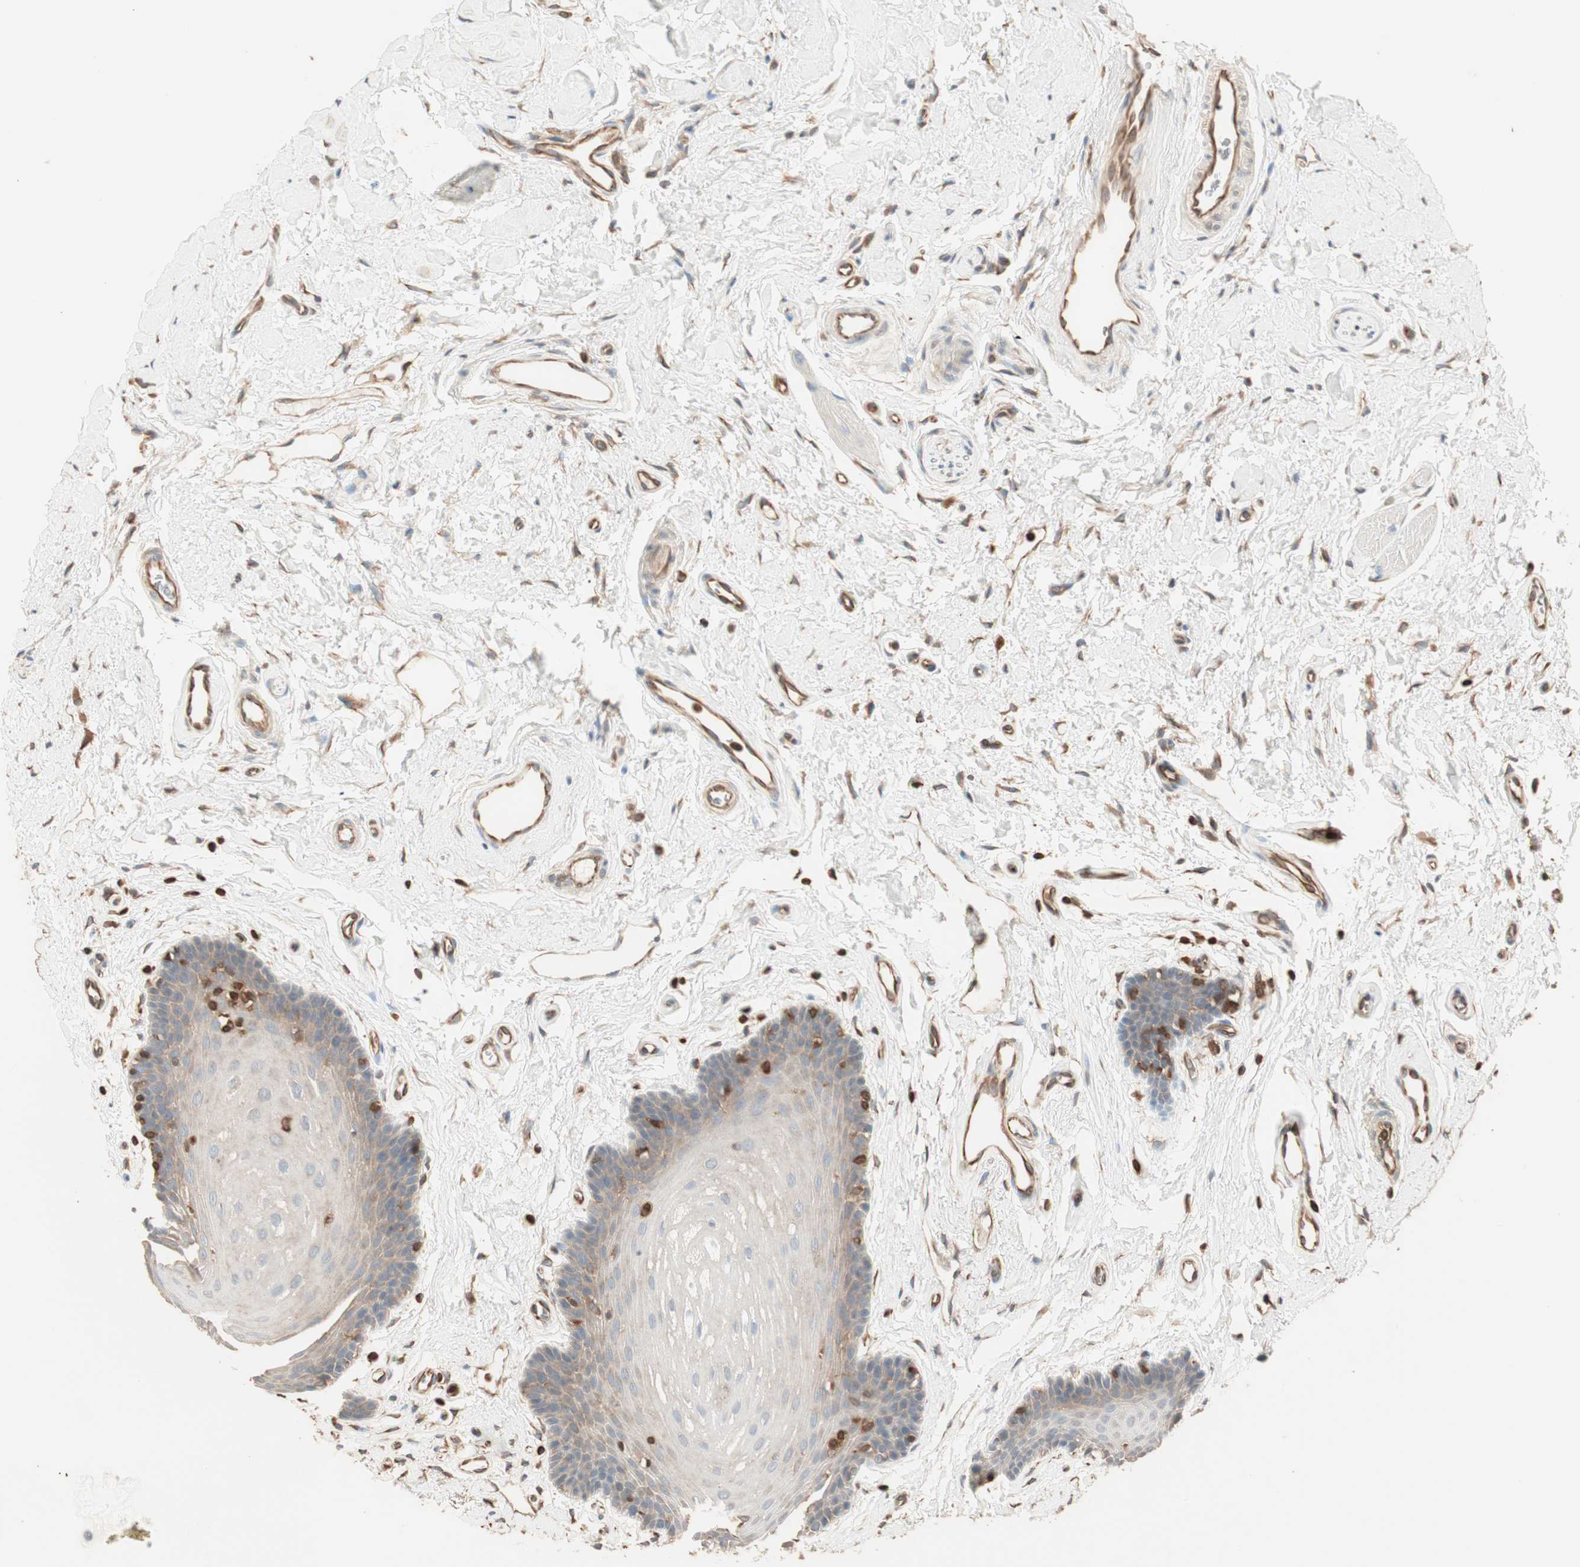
{"staining": {"intensity": "weak", "quantity": "<25%", "location": "cytoplasmic/membranous"}, "tissue": "oral mucosa", "cell_type": "Squamous epithelial cells", "image_type": "normal", "snomed": [{"axis": "morphology", "description": "Normal tissue, NOS"}, {"axis": "topography", "description": "Oral tissue"}], "caption": "IHC of unremarkable human oral mucosa shows no expression in squamous epithelial cells. The staining is performed using DAB brown chromogen with nuclei counter-stained in using hematoxylin.", "gene": "CRLF3", "patient": {"sex": "male", "age": 62}}